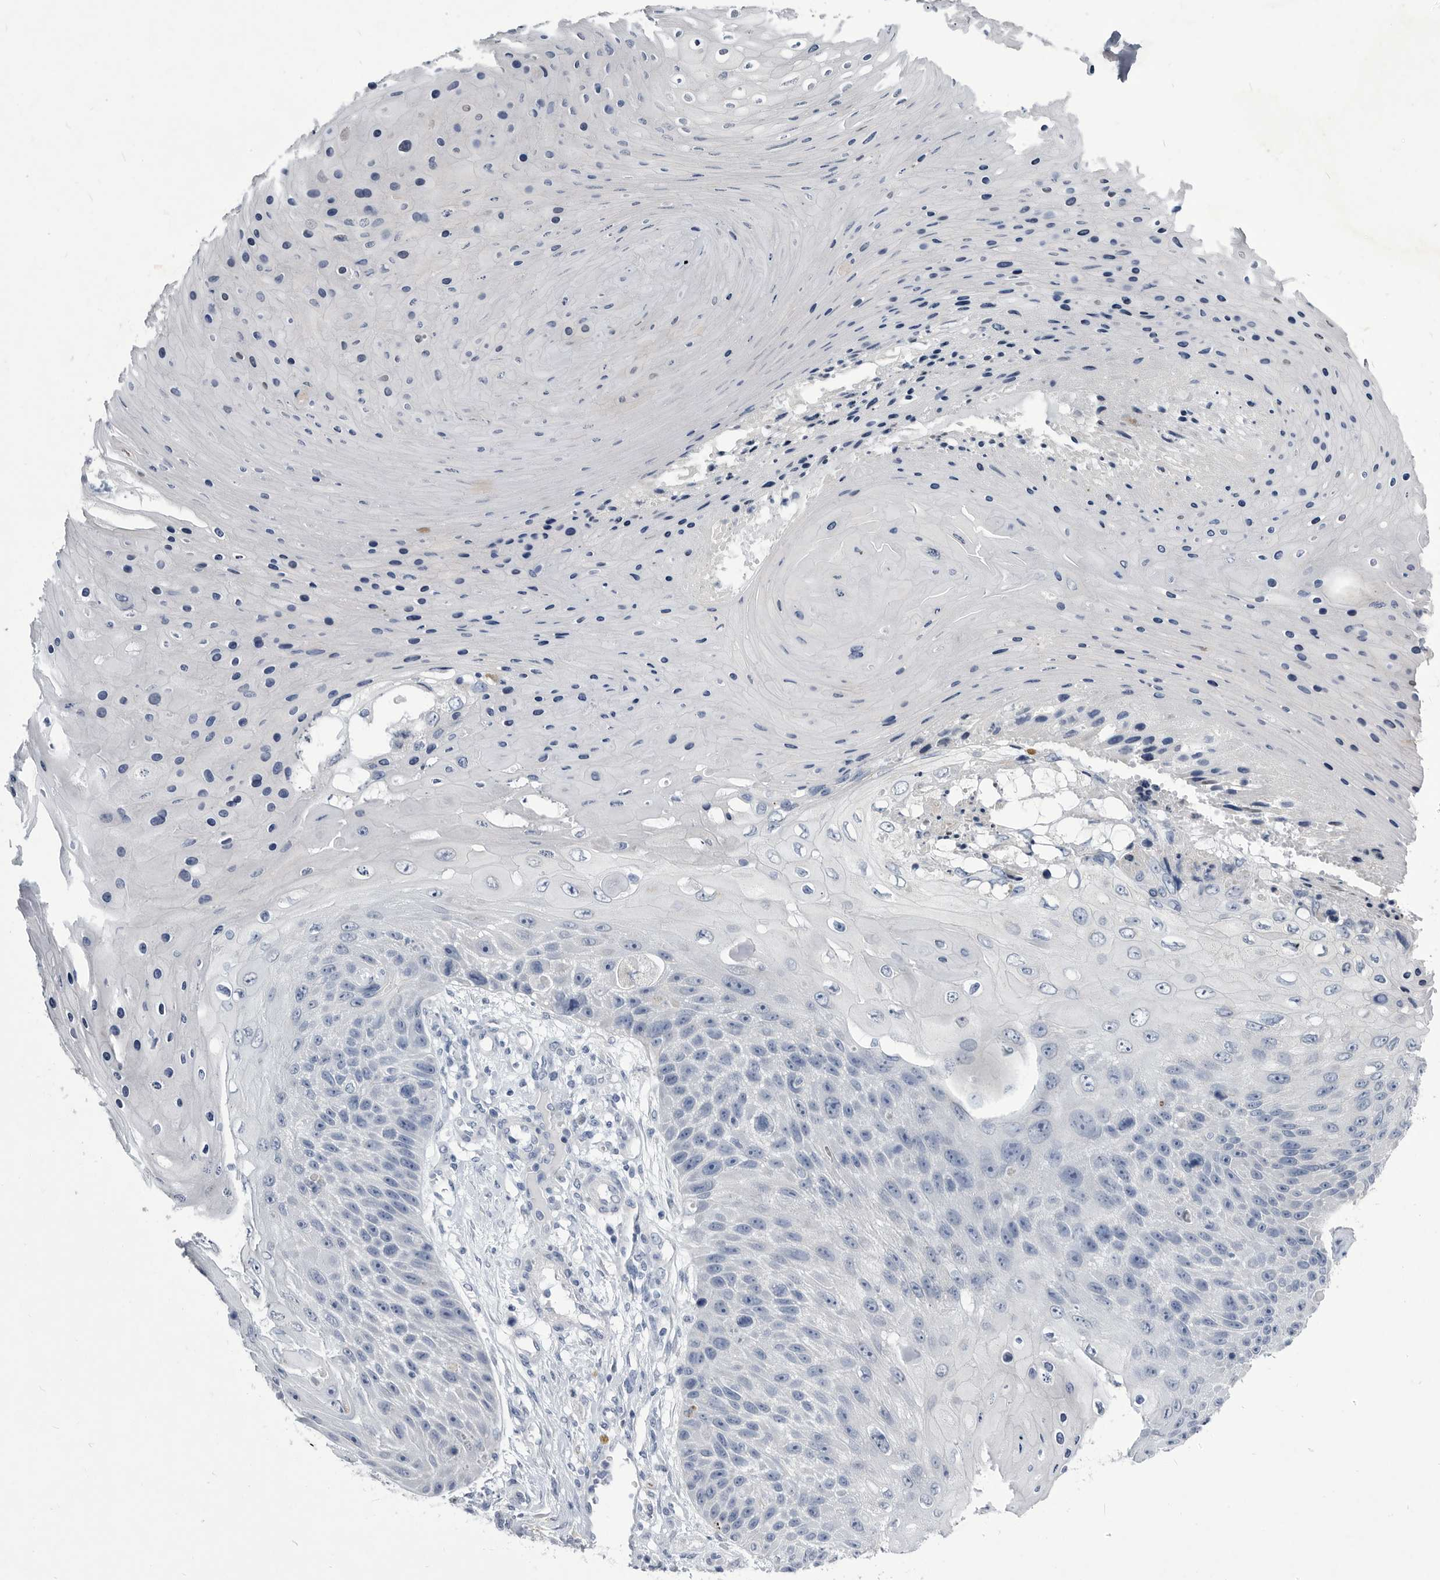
{"staining": {"intensity": "negative", "quantity": "none", "location": "none"}, "tissue": "skin cancer", "cell_type": "Tumor cells", "image_type": "cancer", "snomed": [{"axis": "morphology", "description": "Squamous cell carcinoma, NOS"}, {"axis": "topography", "description": "Skin"}], "caption": "Tumor cells show no significant expression in skin cancer.", "gene": "BTBD6", "patient": {"sex": "female", "age": 88}}